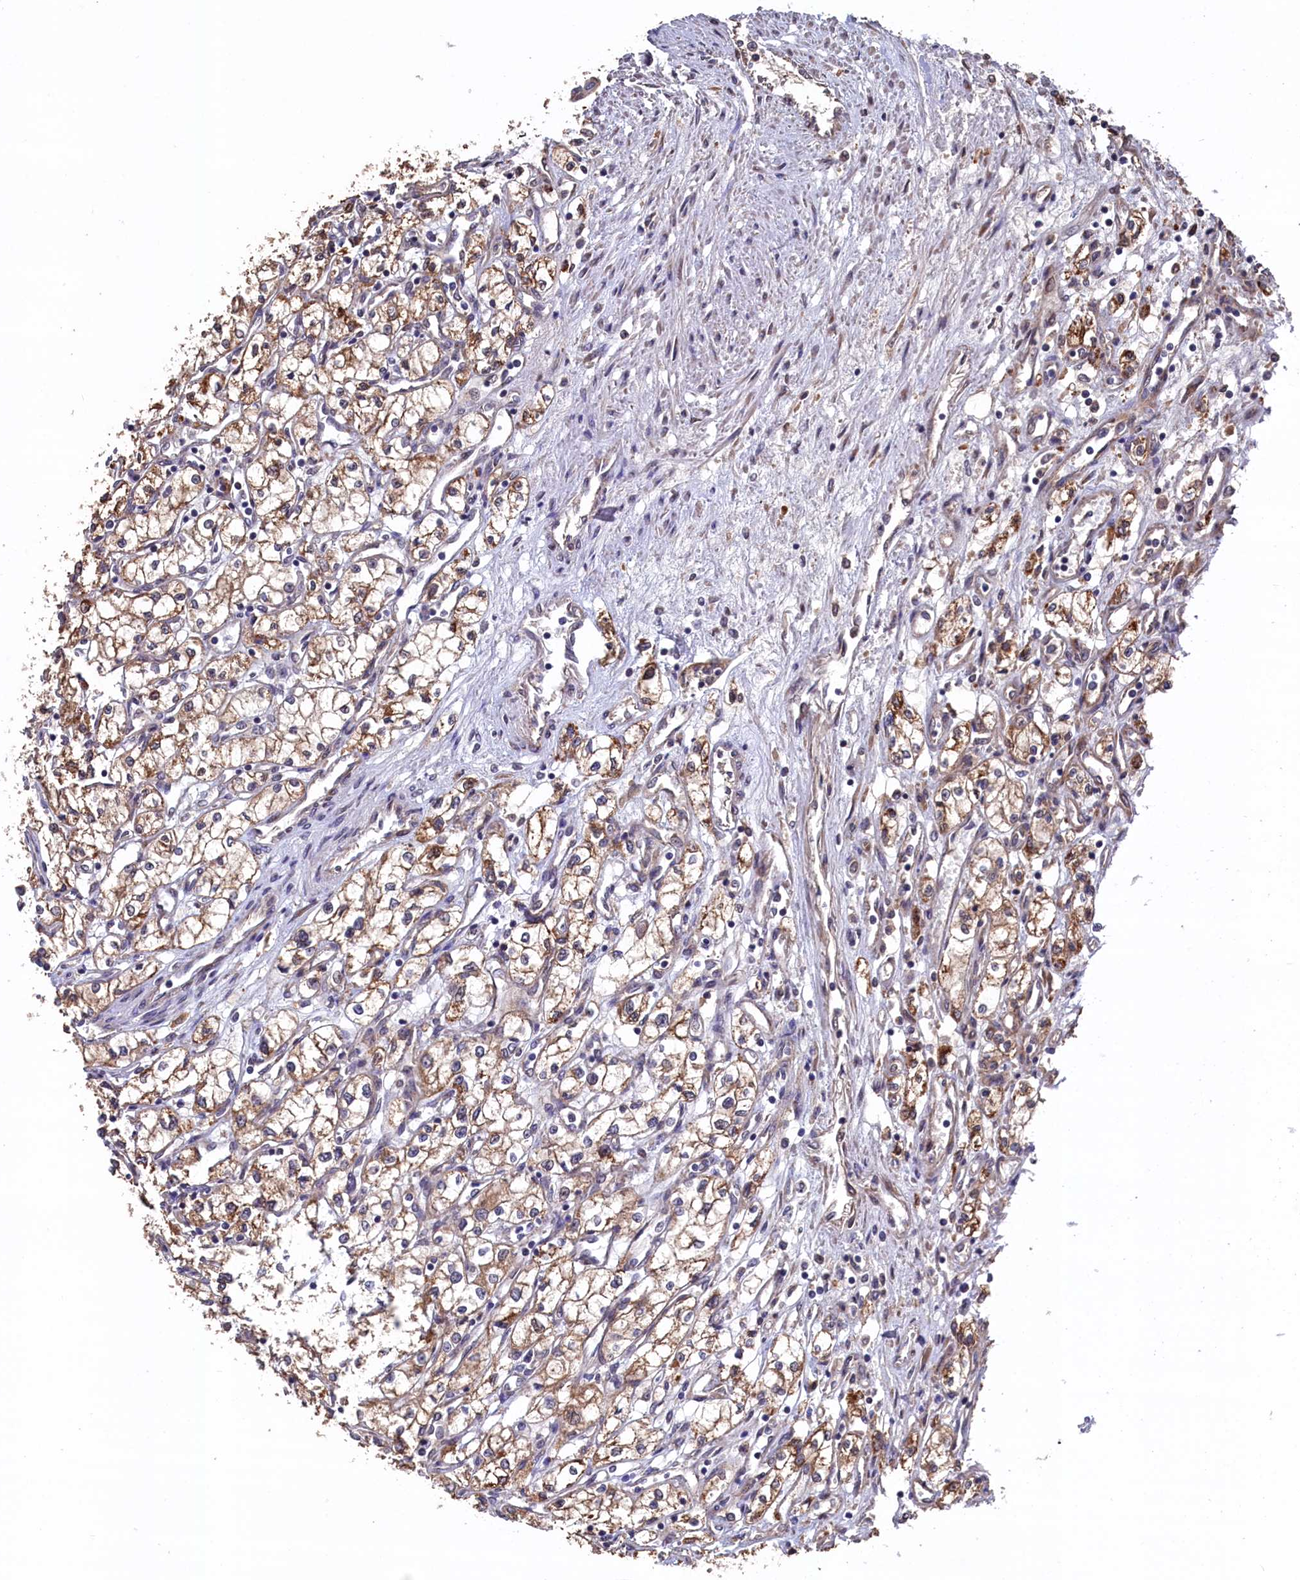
{"staining": {"intensity": "moderate", "quantity": ">75%", "location": "cytoplasmic/membranous"}, "tissue": "renal cancer", "cell_type": "Tumor cells", "image_type": "cancer", "snomed": [{"axis": "morphology", "description": "Adenocarcinoma, NOS"}, {"axis": "topography", "description": "Kidney"}], "caption": "Immunohistochemistry of human renal cancer (adenocarcinoma) reveals medium levels of moderate cytoplasmic/membranous expression in approximately >75% of tumor cells. Nuclei are stained in blue.", "gene": "SLC12A4", "patient": {"sex": "male", "age": 59}}